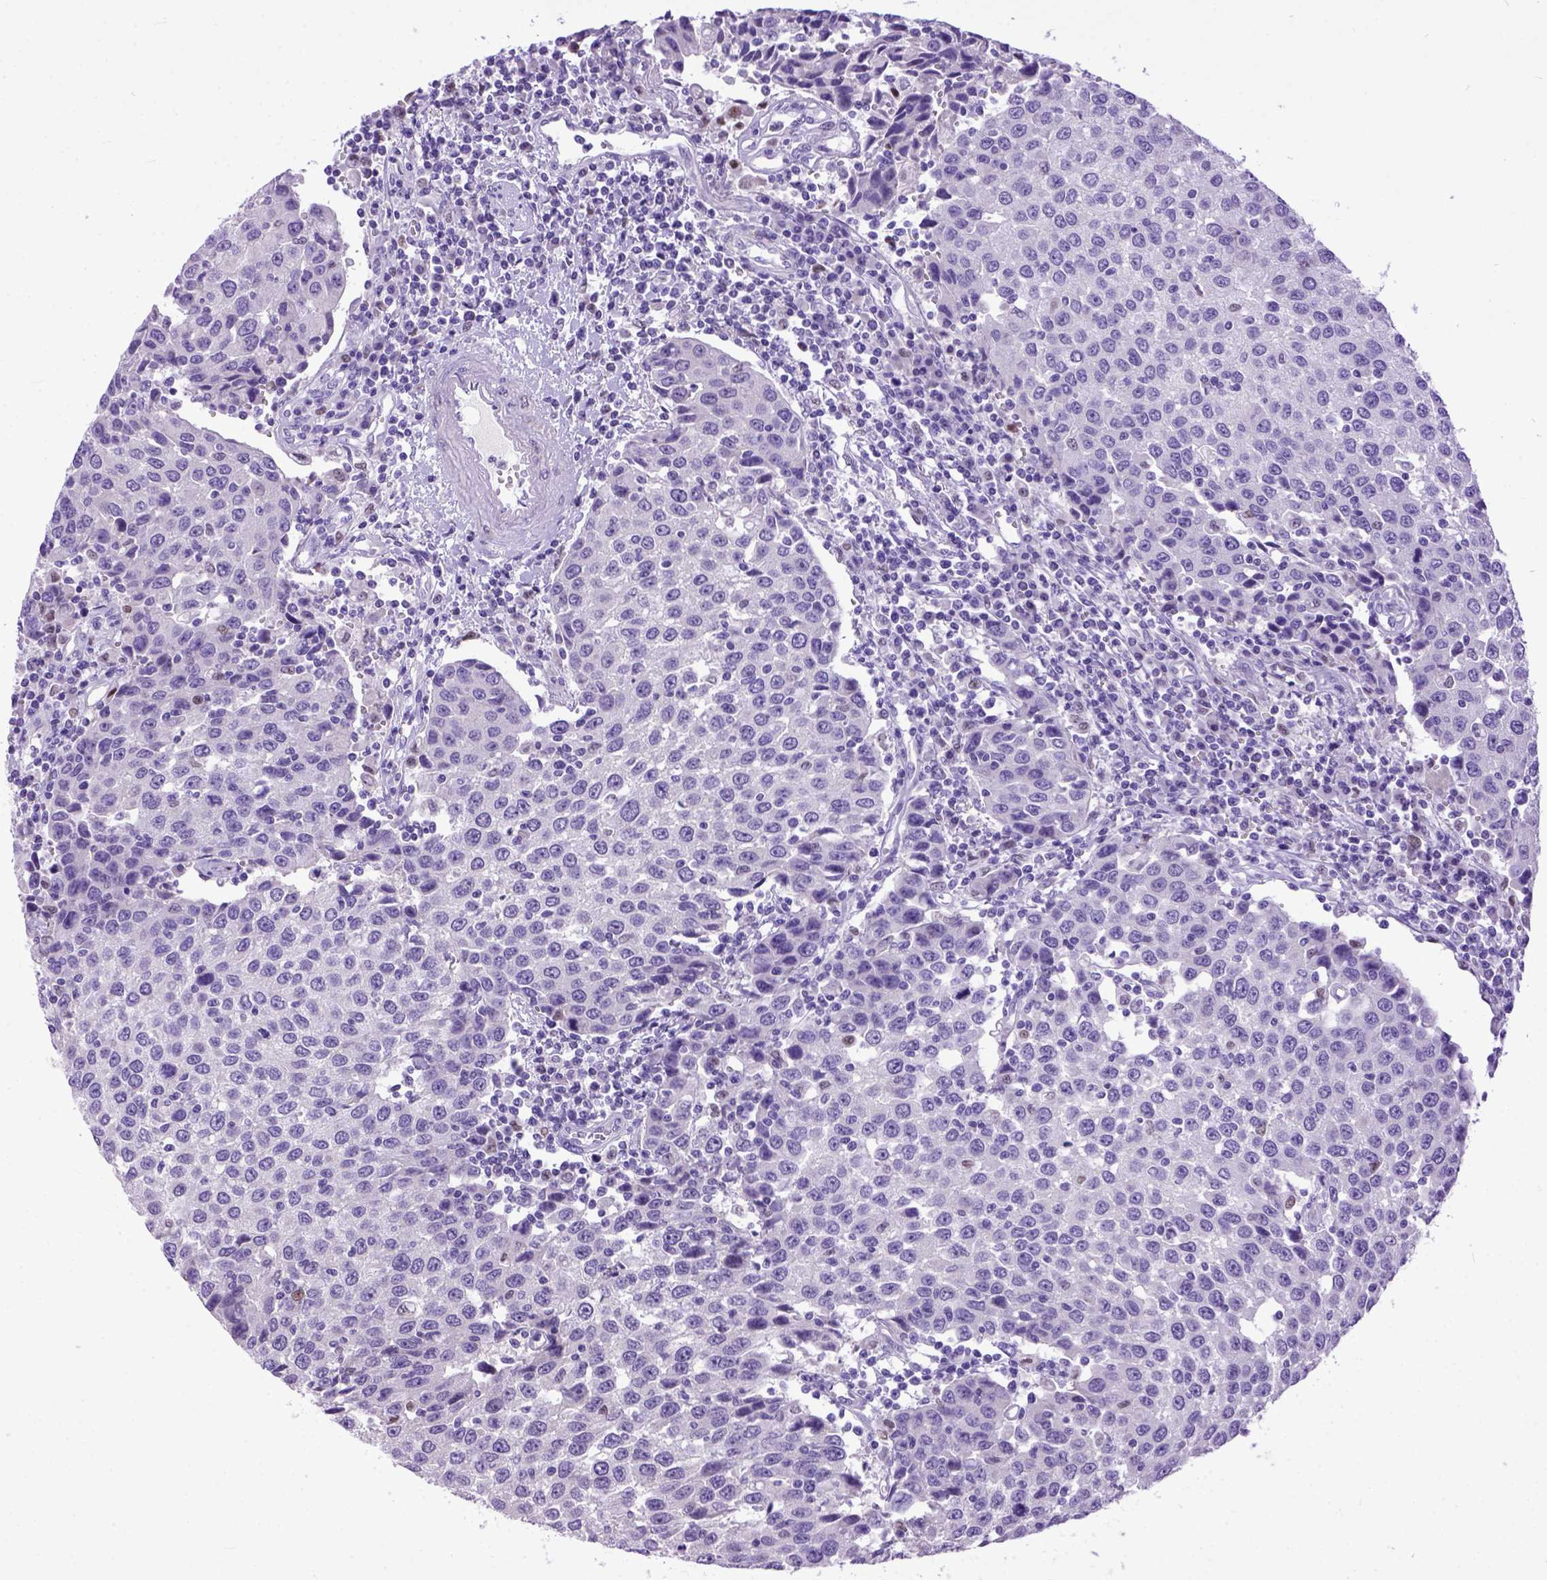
{"staining": {"intensity": "negative", "quantity": "none", "location": "none"}, "tissue": "urothelial cancer", "cell_type": "Tumor cells", "image_type": "cancer", "snomed": [{"axis": "morphology", "description": "Urothelial carcinoma, High grade"}, {"axis": "topography", "description": "Urinary bladder"}], "caption": "Immunohistochemical staining of human urothelial carcinoma (high-grade) shows no significant positivity in tumor cells.", "gene": "CRB1", "patient": {"sex": "female", "age": 85}}